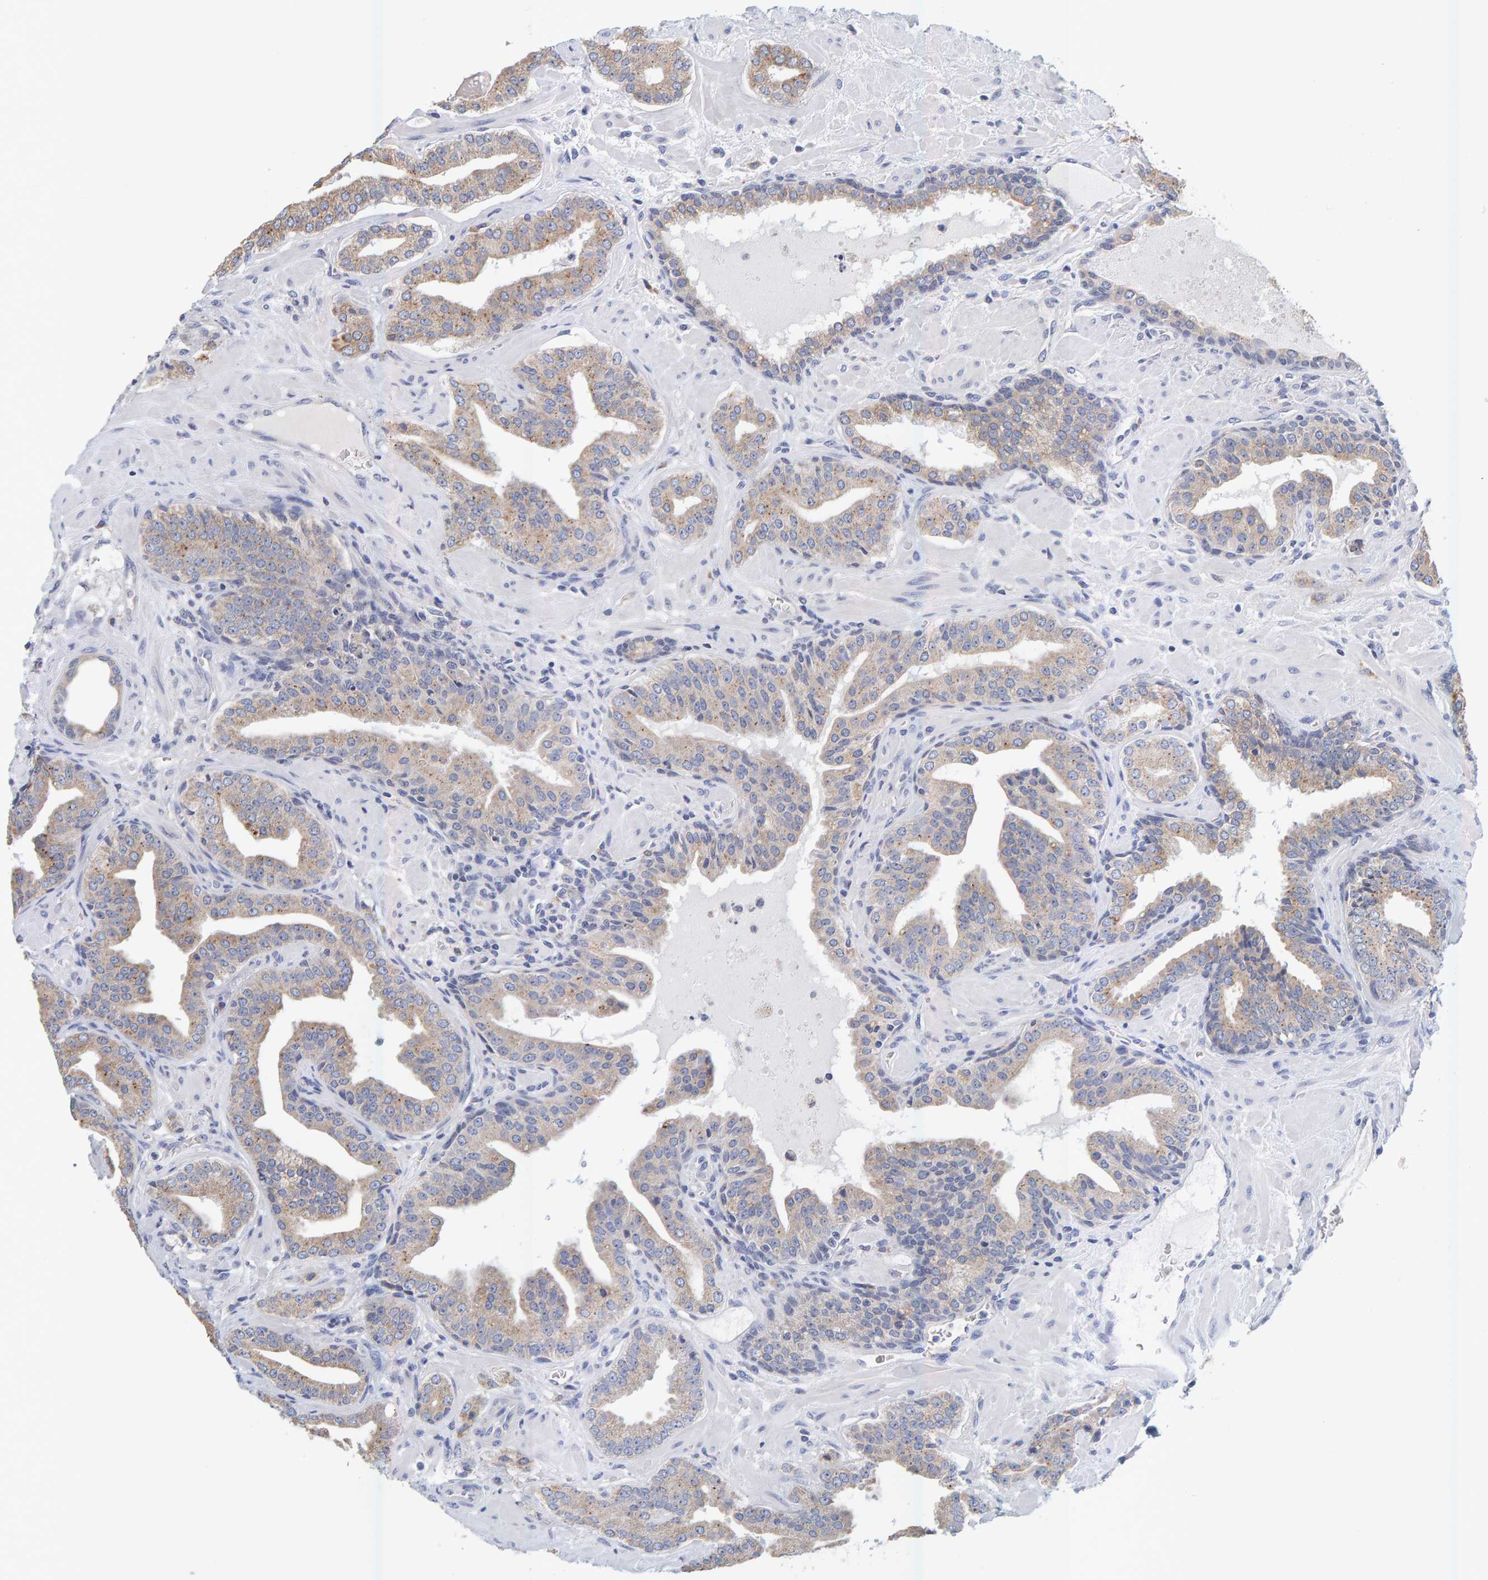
{"staining": {"intensity": "weak", "quantity": ">75%", "location": "cytoplasmic/membranous"}, "tissue": "prostate cancer", "cell_type": "Tumor cells", "image_type": "cancer", "snomed": [{"axis": "morphology", "description": "Adenocarcinoma, Low grade"}, {"axis": "topography", "description": "Prostate"}], "caption": "A brown stain shows weak cytoplasmic/membranous staining of a protein in human prostate cancer (low-grade adenocarcinoma) tumor cells. The protein is shown in brown color, while the nuclei are stained blue.", "gene": "SGPL1", "patient": {"sex": "male", "age": 62}}